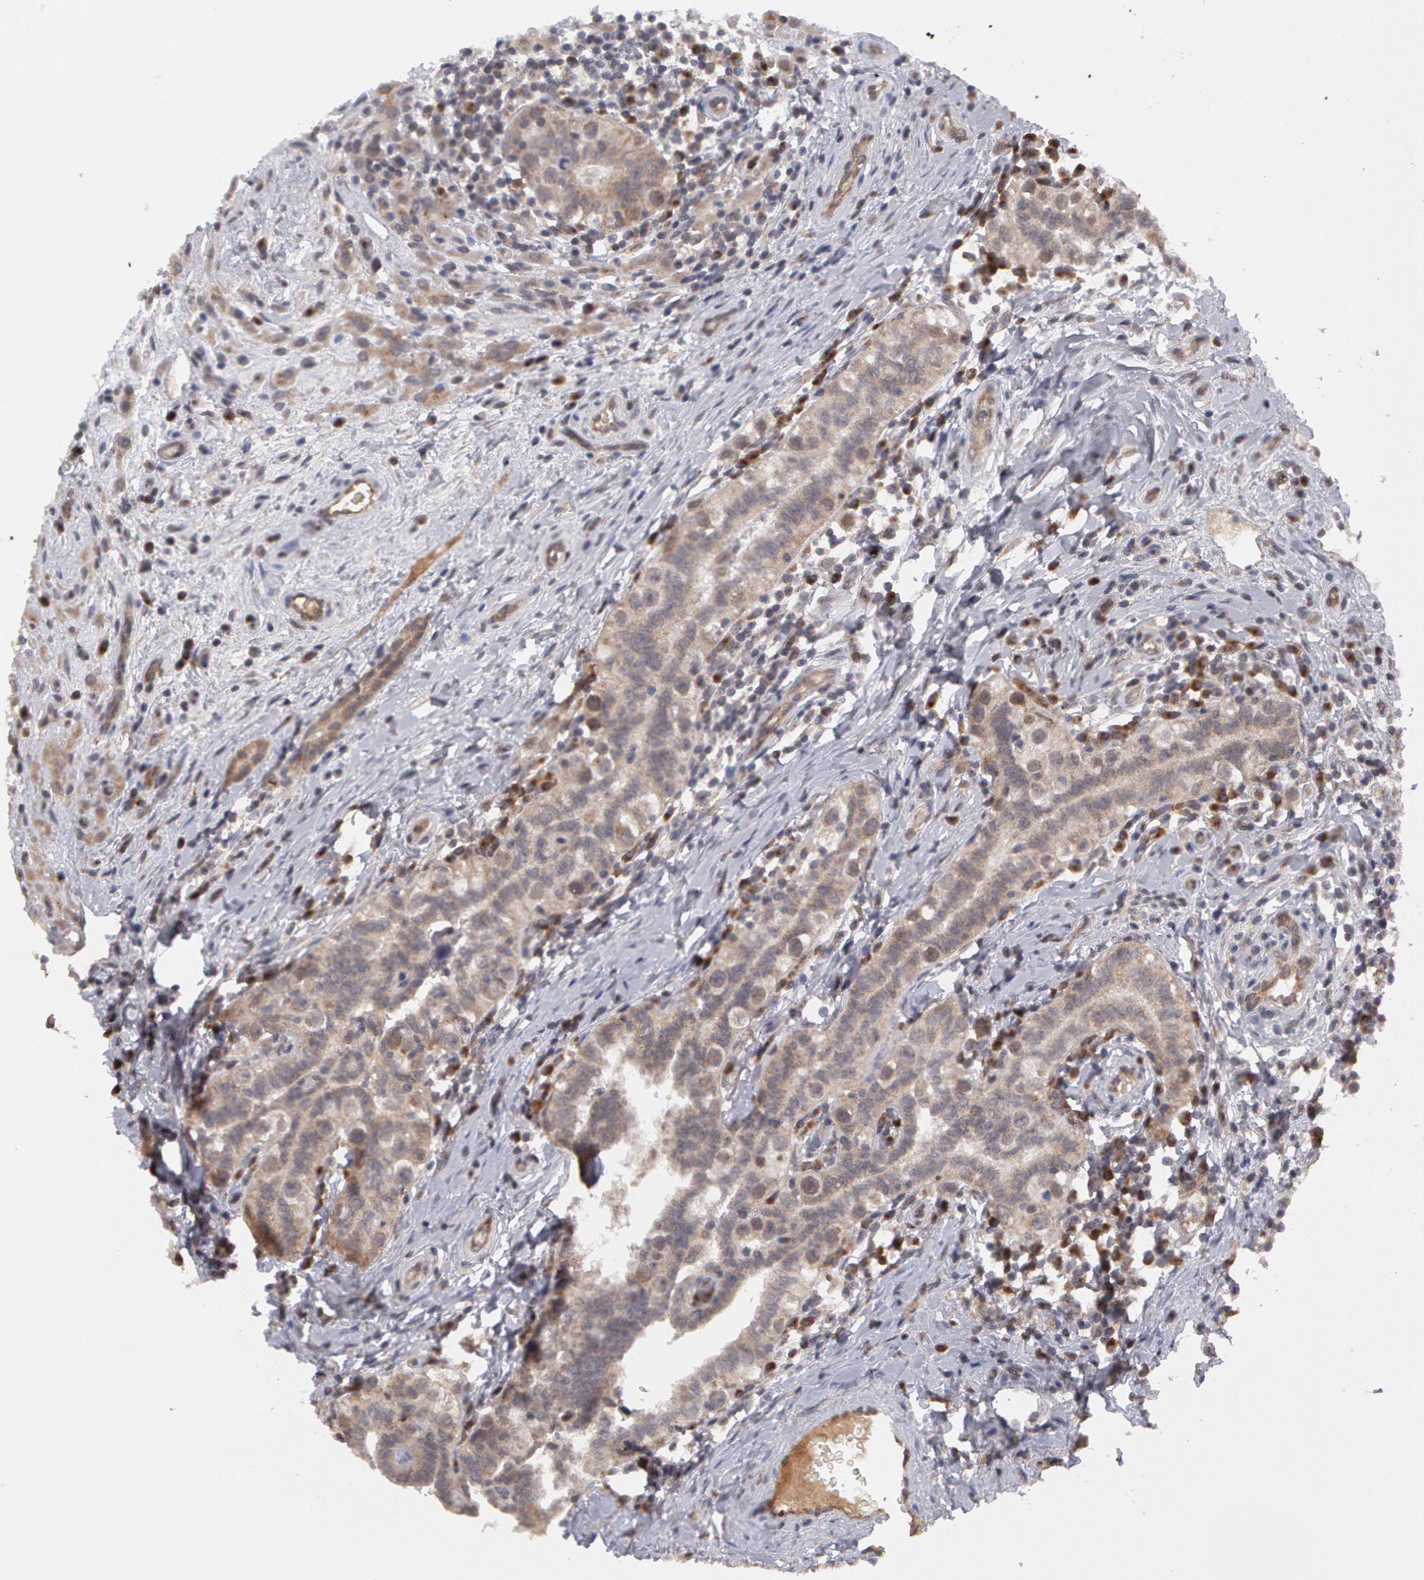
{"staining": {"intensity": "negative", "quantity": "none", "location": "none"}, "tissue": "testis cancer", "cell_type": "Tumor cells", "image_type": "cancer", "snomed": [{"axis": "morphology", "description": "Seminoma, NOS"}, {"axis": "topography", "description": "Testis"}], "caption": "The photomicrograph exhibits no staining of tumor cells in seminoma (testis).", "gene": "STX5", "patient": {"sex": "male", "age": 32}}